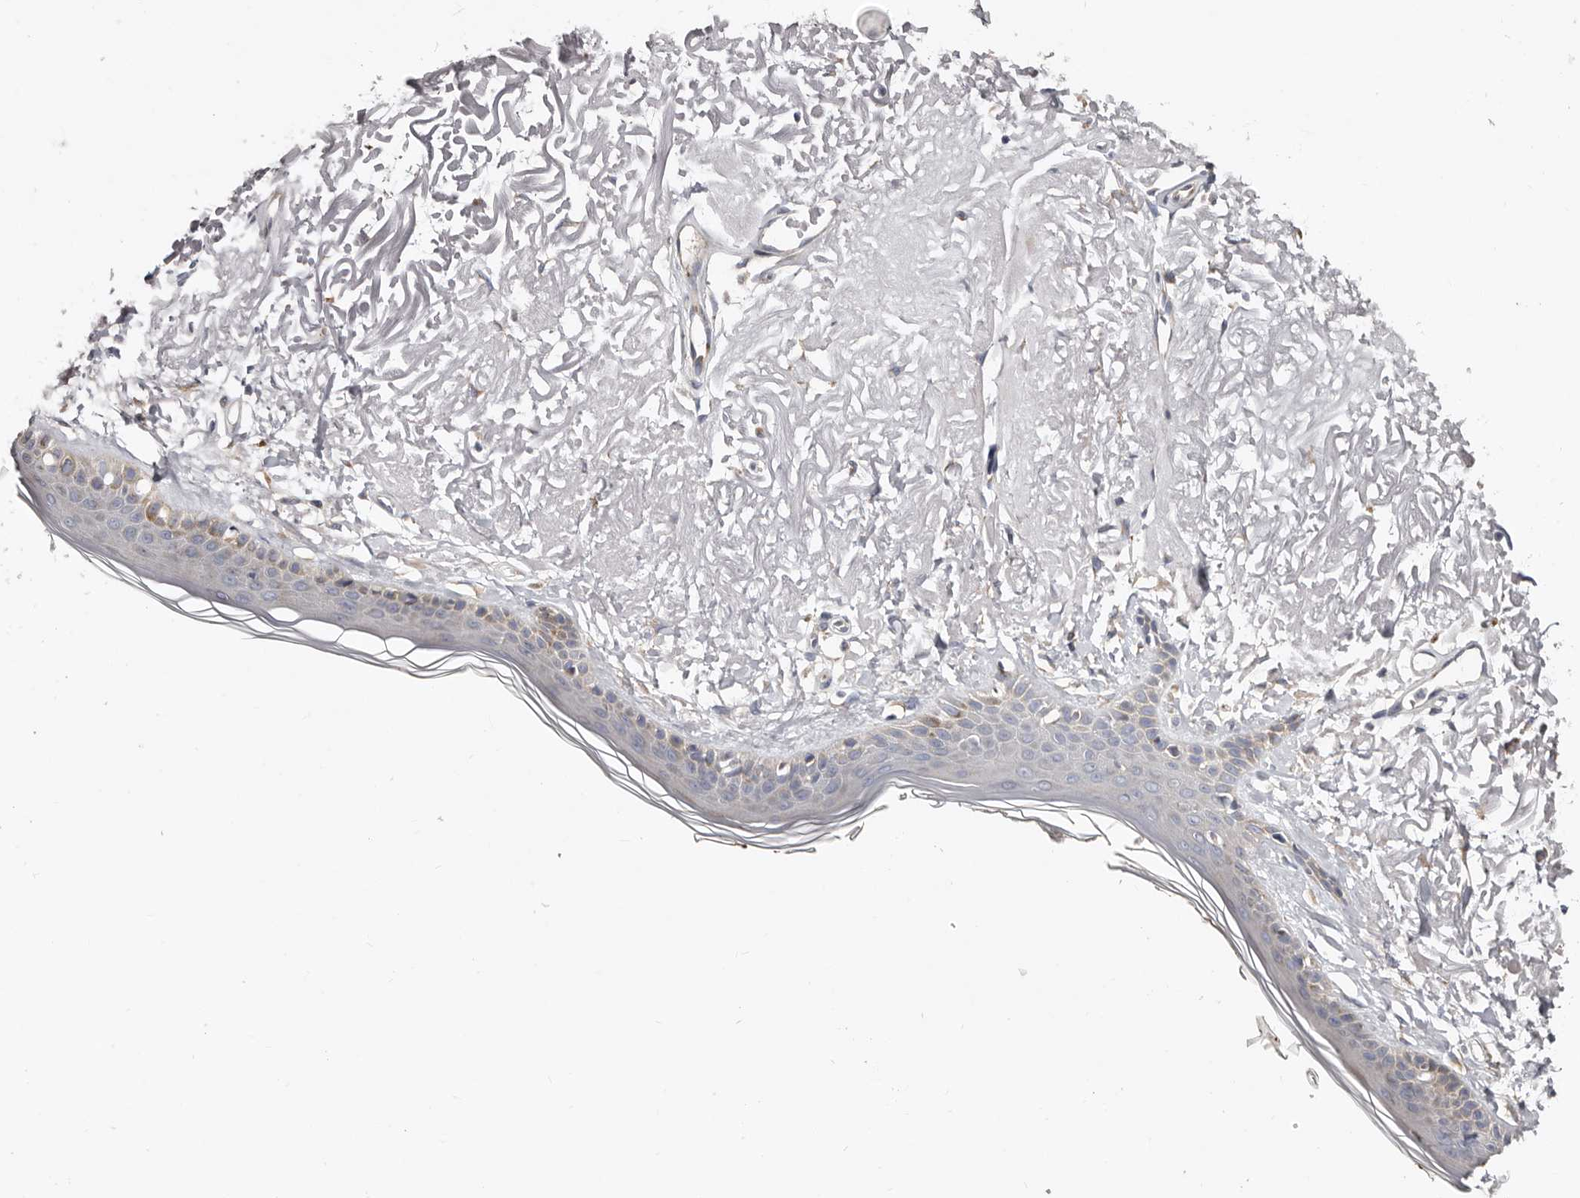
{"staining": {"intensity": "negative", "quantity": "none", "location": "none"}, "tissue": "skin", "cell_type": "Fibroblasts", "image_type": "normal", "snomed": [{"axis": "morphology", "description": "Normal tissue, NOS"}, {"axis": "topography", "description": "Skin"}, {"axis": "topography", "description": "Skeletal muscle"}], "caption": "The IHC image has no significant staining in fibroblasts of skin. Nuclei are stained in blue.", "gene": "ASIC5", "patient": {"sex": "male", "age": 83}}